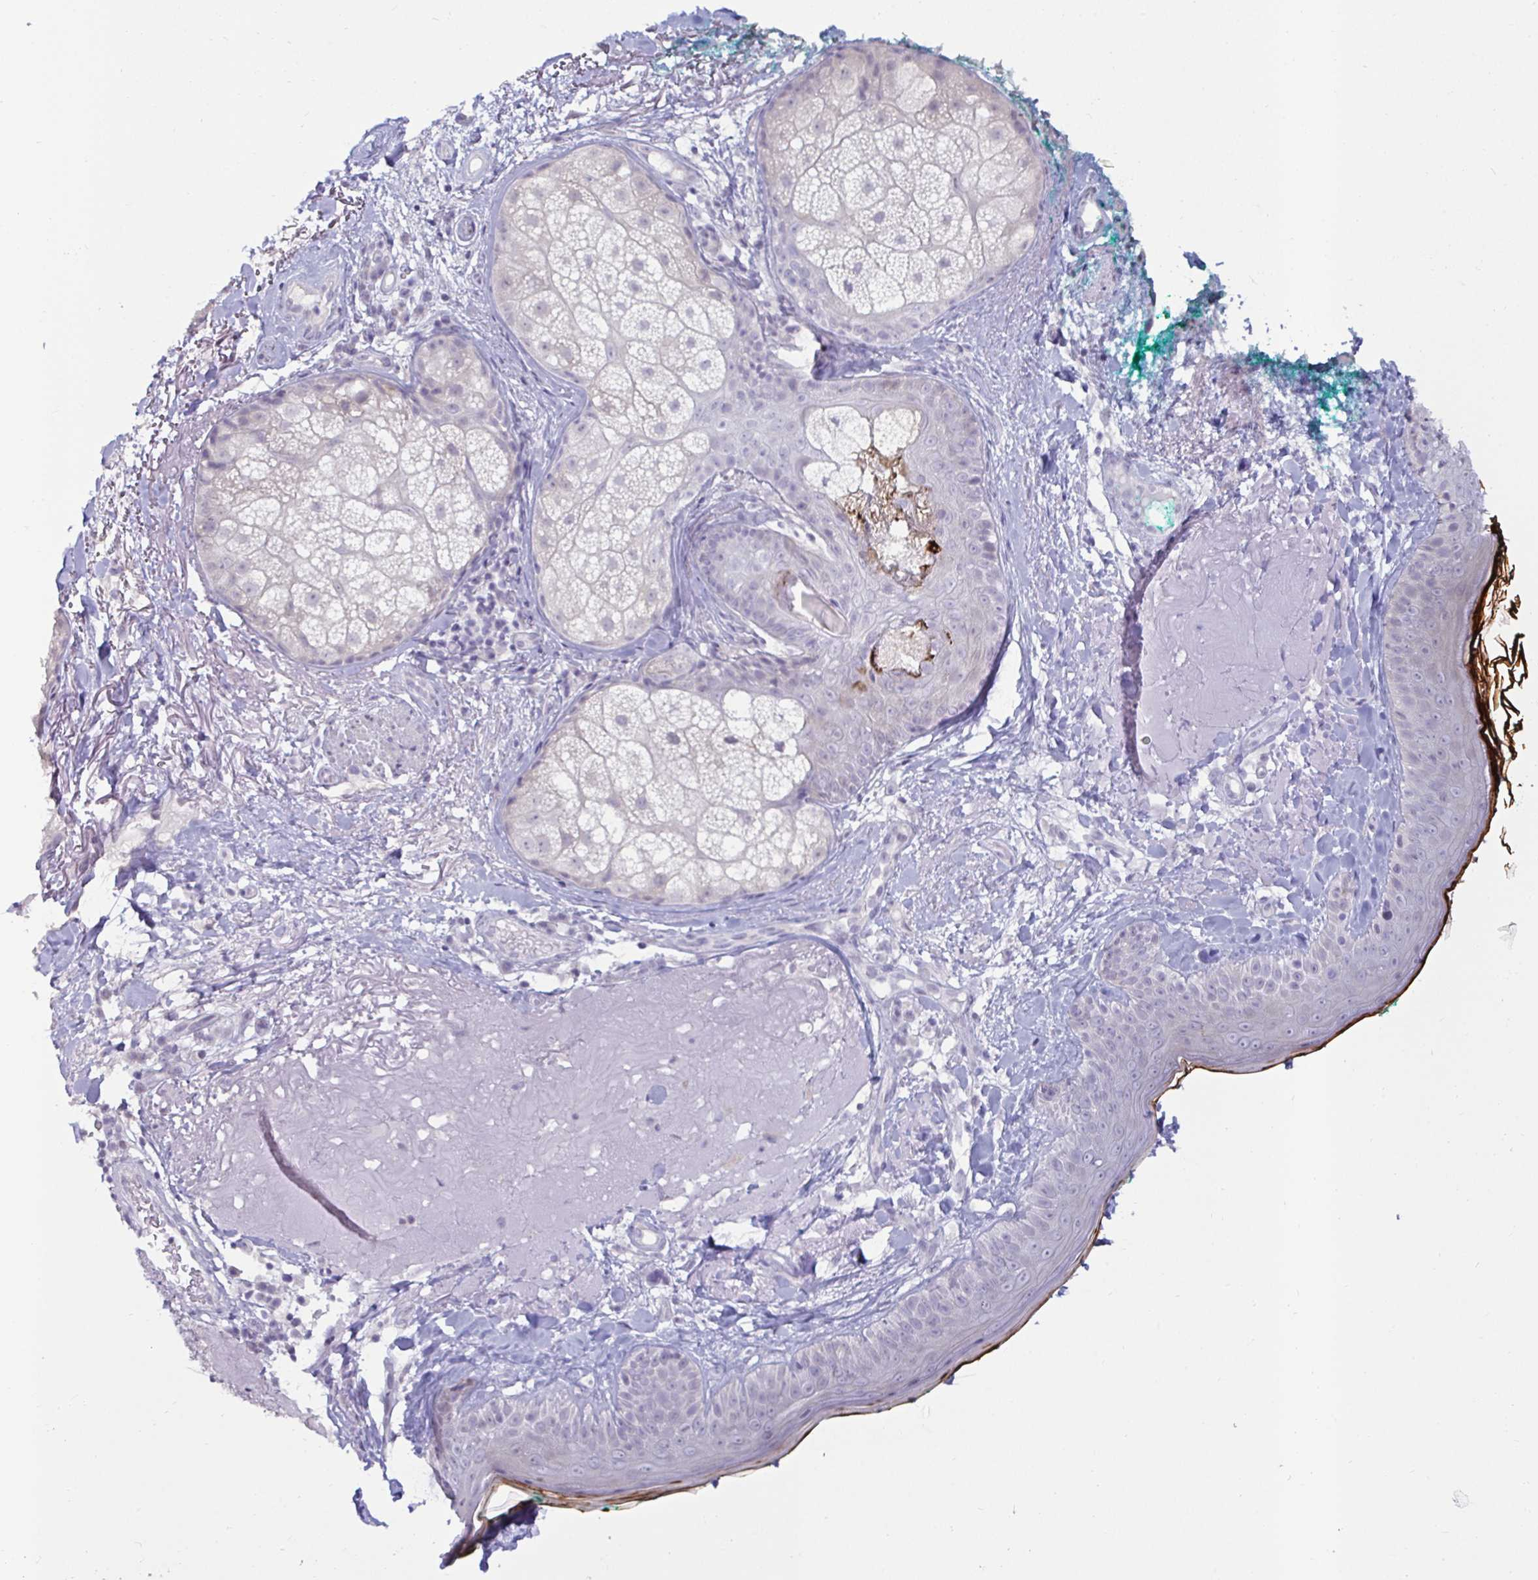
{"staining": {"intensity": "negative", "quantity": "none", "location": "none"}, "tissue": "skin", "cell_type": "Fibroblasts", "image_type": "normal", "snomed": [{"axis": "morphology", "description": "Normal tissue, NOS"}, {"axis": "topography", "description": "Skin"}], "caption": "High magnification brightfield microscopy of unremarkable skin stained with DAB (brown) and counterstained with hematoxylin (blue): fibroblasts show no significant positivity.", "gene": "GSTM1", "patient": {"sex": "male", "age": 73}}